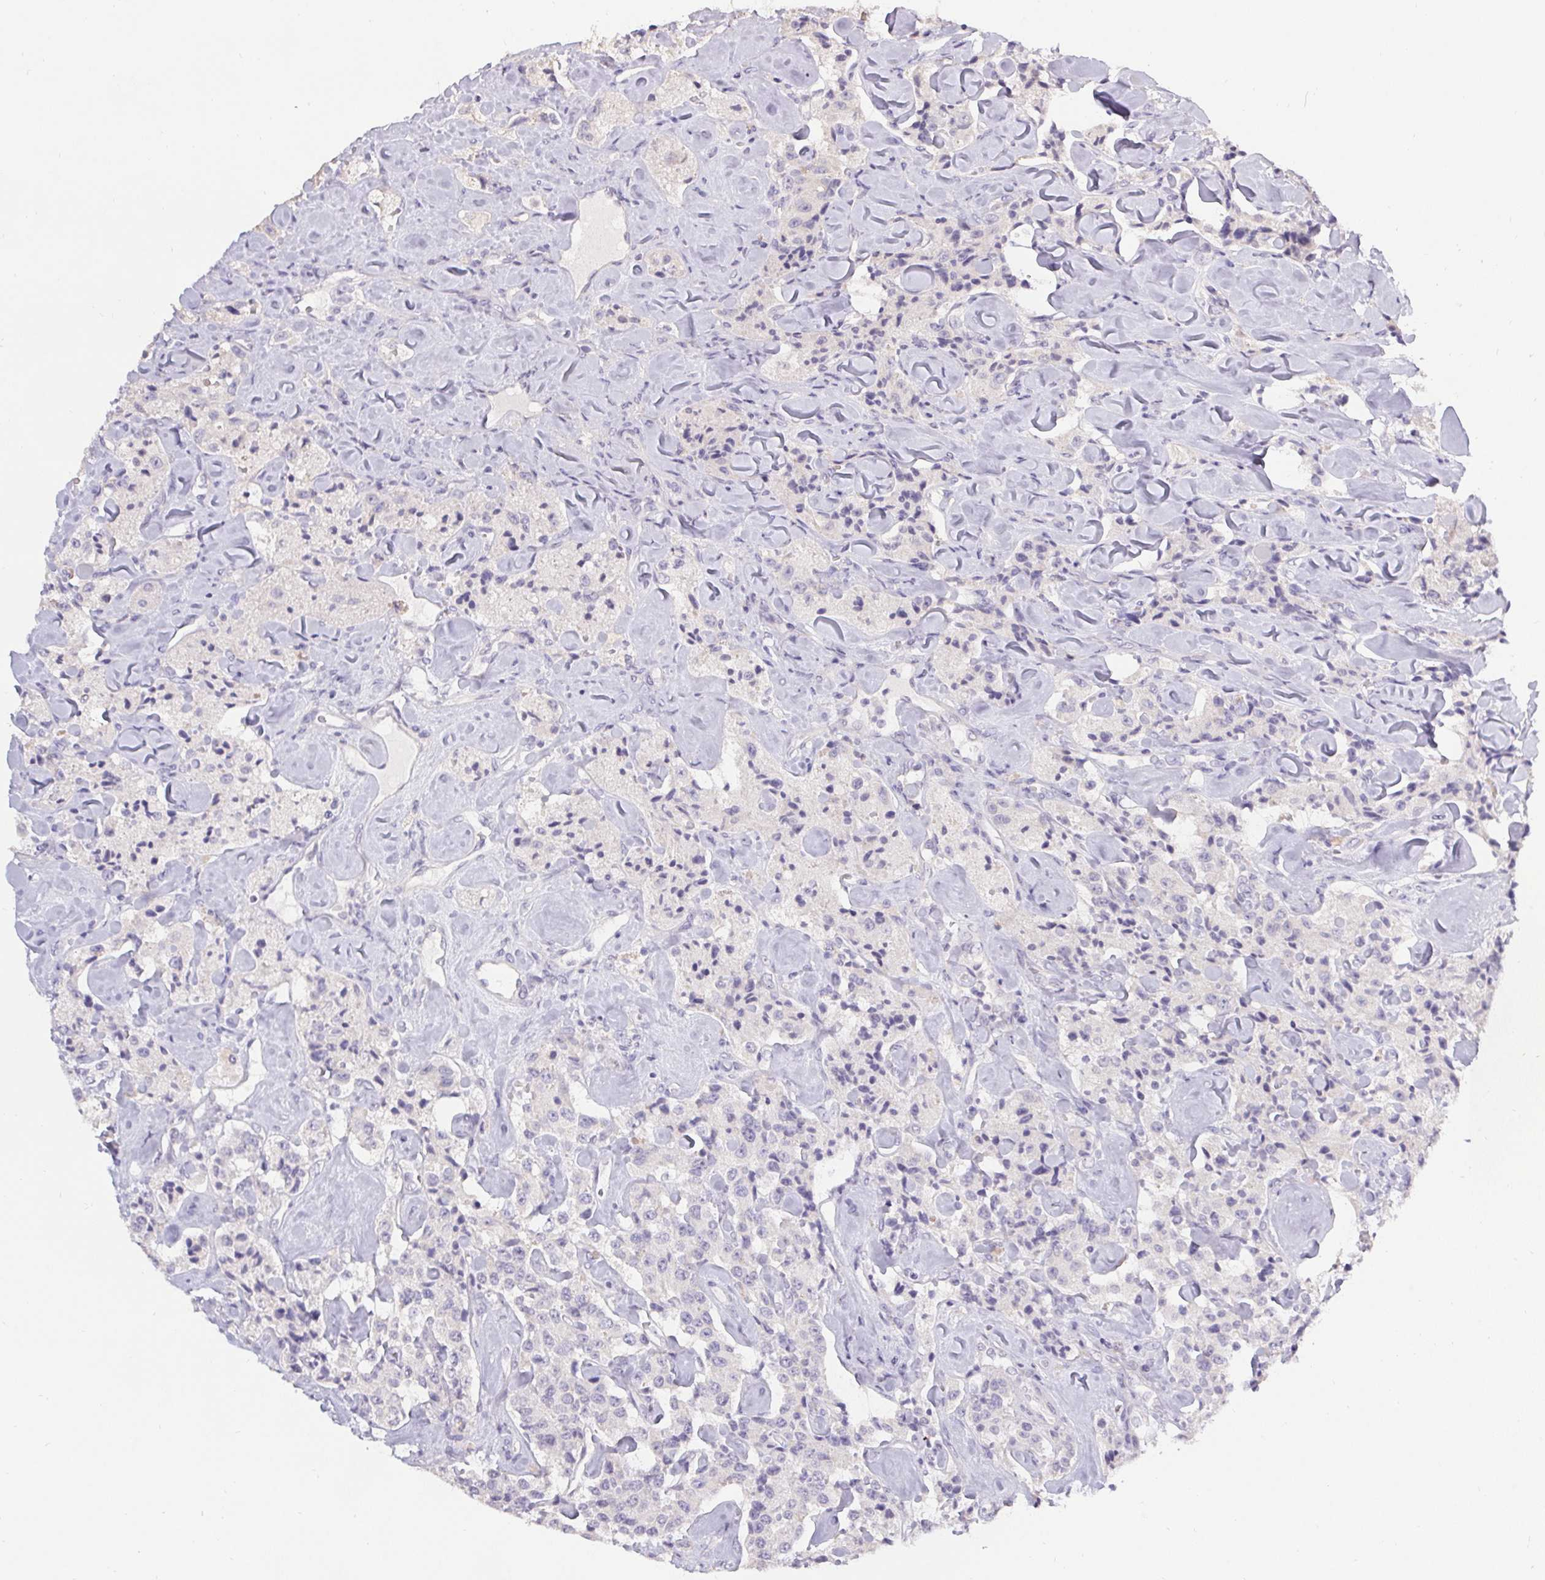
{"staining": {"intensity": "negative", "quantity": "none", "location": "none"}, "tissue": "carcinoid", "cell_type": "Tumor cells", "image_type": "cancer", "snomed": [{"axis": "morphology", "description": "Carcinoid, malignant, NOS"}, {"axis": "topography", "description": "Pancreas"}], "caption": "Immunohistochemistry histopathology image of carcinoid stained for a protein (brown), which exhibits no positivity in tumor cells.", "gene": "PMEL", "patient": {"sex": "male", "age": 41}}